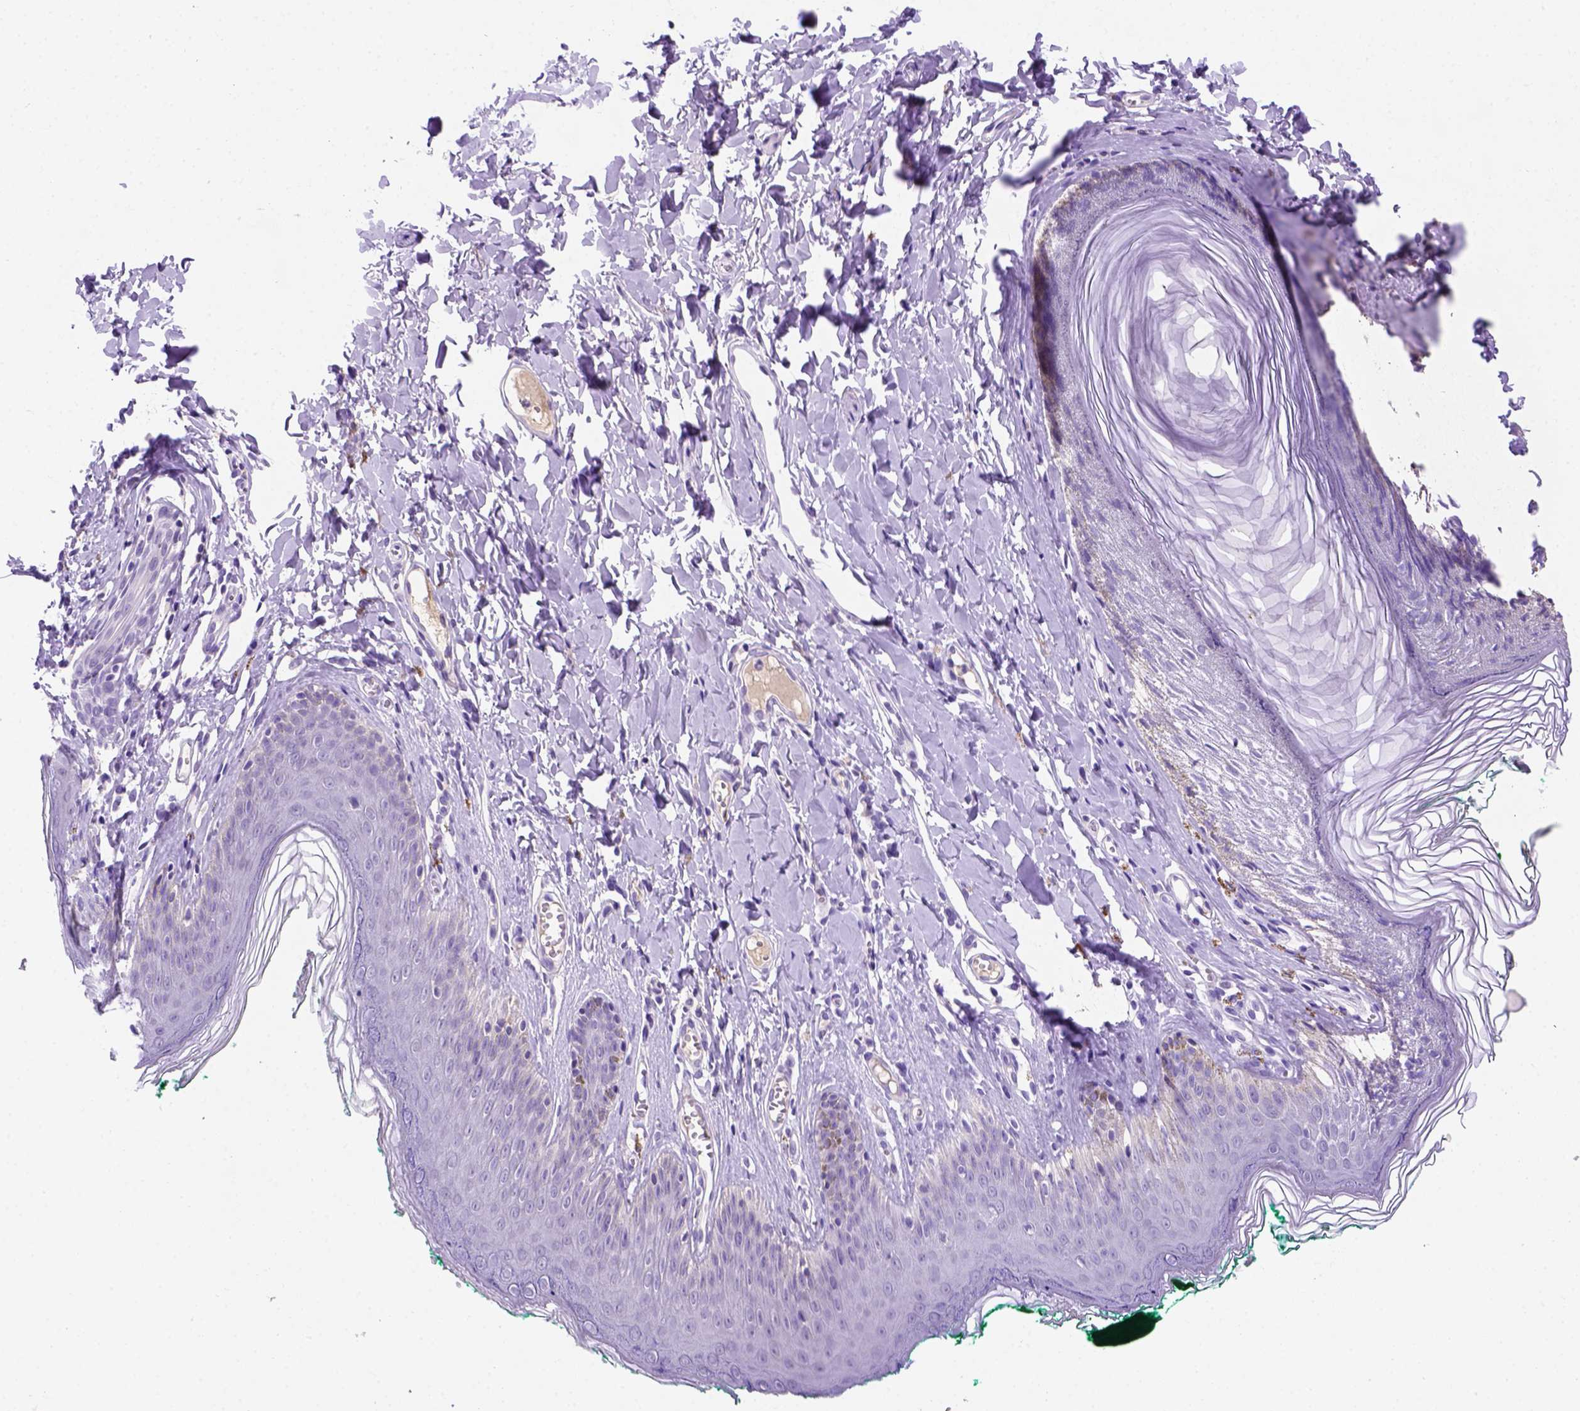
{"staining": {"intensity": "negative", "quantity": "none", "location": "none"}, "tissue": "skin", "cell_type": "Epidermal cells", "image_type": "normal", "snomed": [{"axis": "morphology", "description": "Normal tissue, NOS"}, {"axis": "topography", "description": "Vulva"}, {"axis": "topography", "description": "Peripheral nerve tissue"}], "caption": "This photomicrograph is of normal skin stained with IHC to label a protein in brown with the nuclei are counter-stained blue. There is no positivity in epidermal cells.", "gene": "FAM81B", "patient": {"sex": "female", "age": 66}}